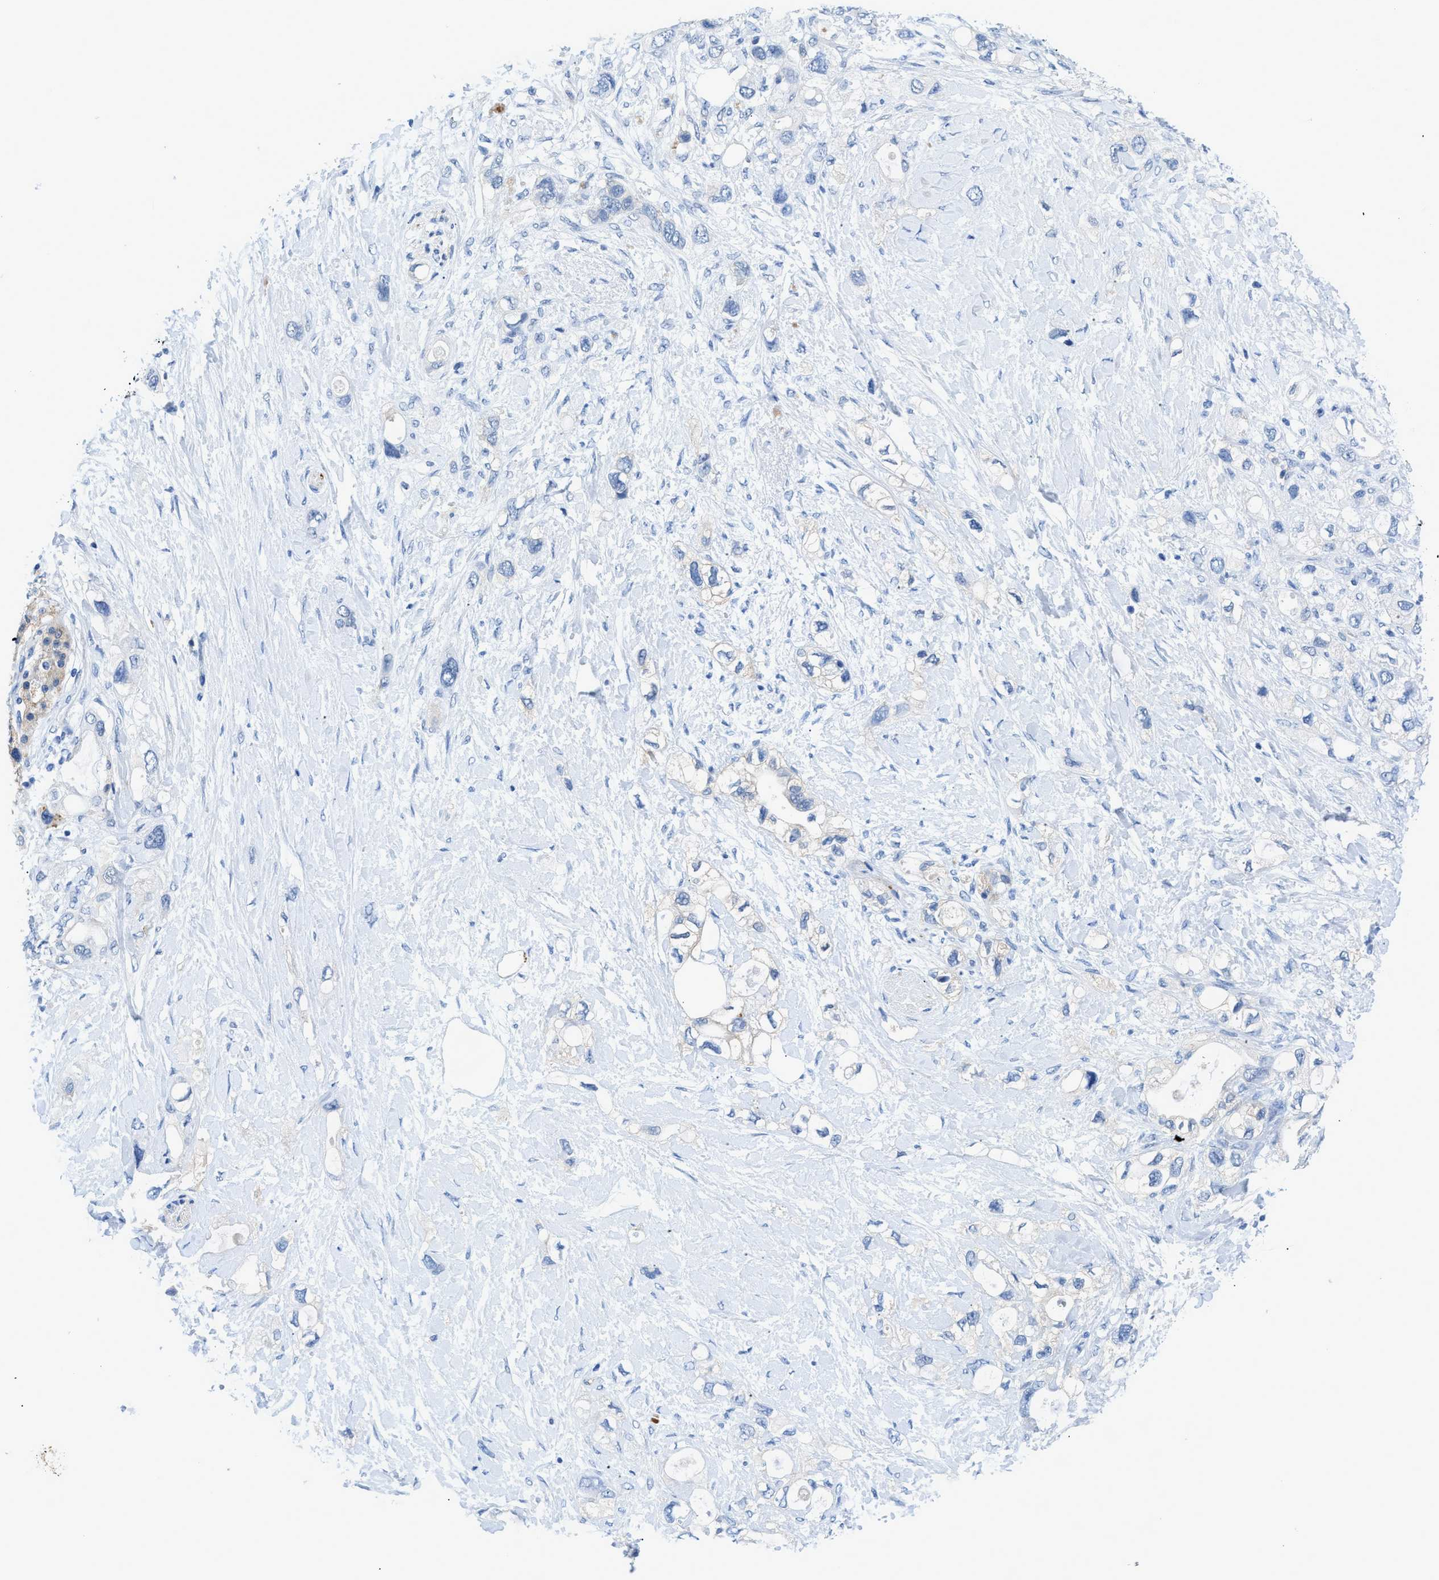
{"staining": {"intensity": "negative", "quantity": "none", "location": "none"}, "tissue": "pancreatic cancer", "cell_type": "Tumor cells", "image_type": "cancer", "snomed": [{"axis": "morphology", "description": "Adenocarcinoma, NOS"}, {"axis": "topography", "description": "Pancreas"}], "caption": "Immunohistochemical staining of human pancreatic adenocarcinoma reveals no significant positivity in tumor cells.", "gene": "SLC10A6", "patient": {"sex": "female", "age": 56}}